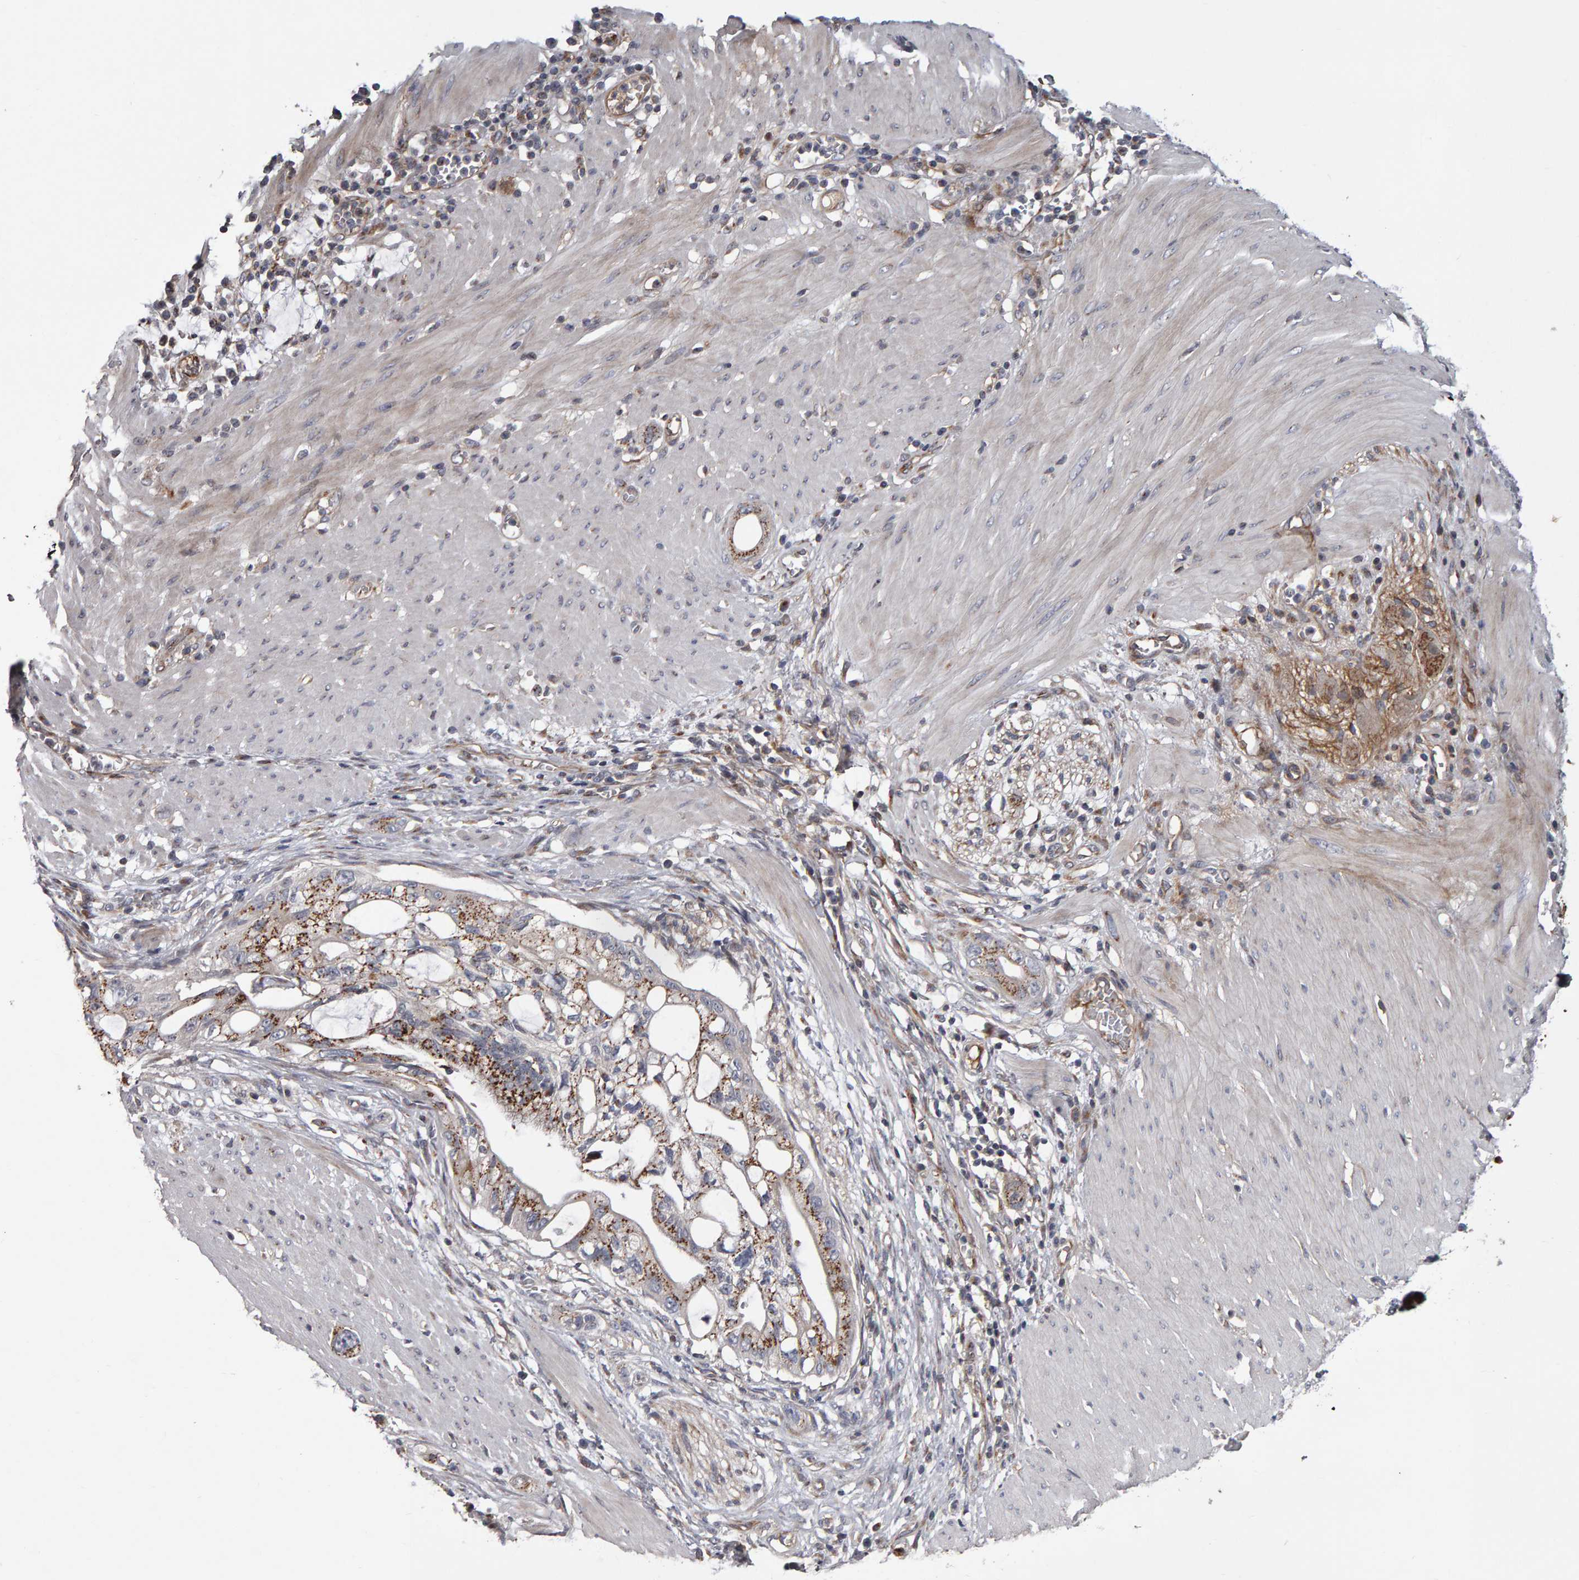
{"staining": {"intensity": "moderate", "quantity": ">75%", "location": "cytoplasmic/membranous"}, "tissue": "stomach cancer", "cell_type": "Tumor cells", "image_type": "cancer", "snomed": [{"axis": "morphology", "description": "Adenocarcinoma, NOS"}, {"axis": "topography", "description": "Stomach"}, {"axis": "topography", "description": "Stomach, lower"}], "caption": "Stomach cancer tissue displays moderate cytoplasmic/membranous positivity in about >75% of tumor cells", "gene": "CANT1", "patient": {"sex": "female", "age": 48}}